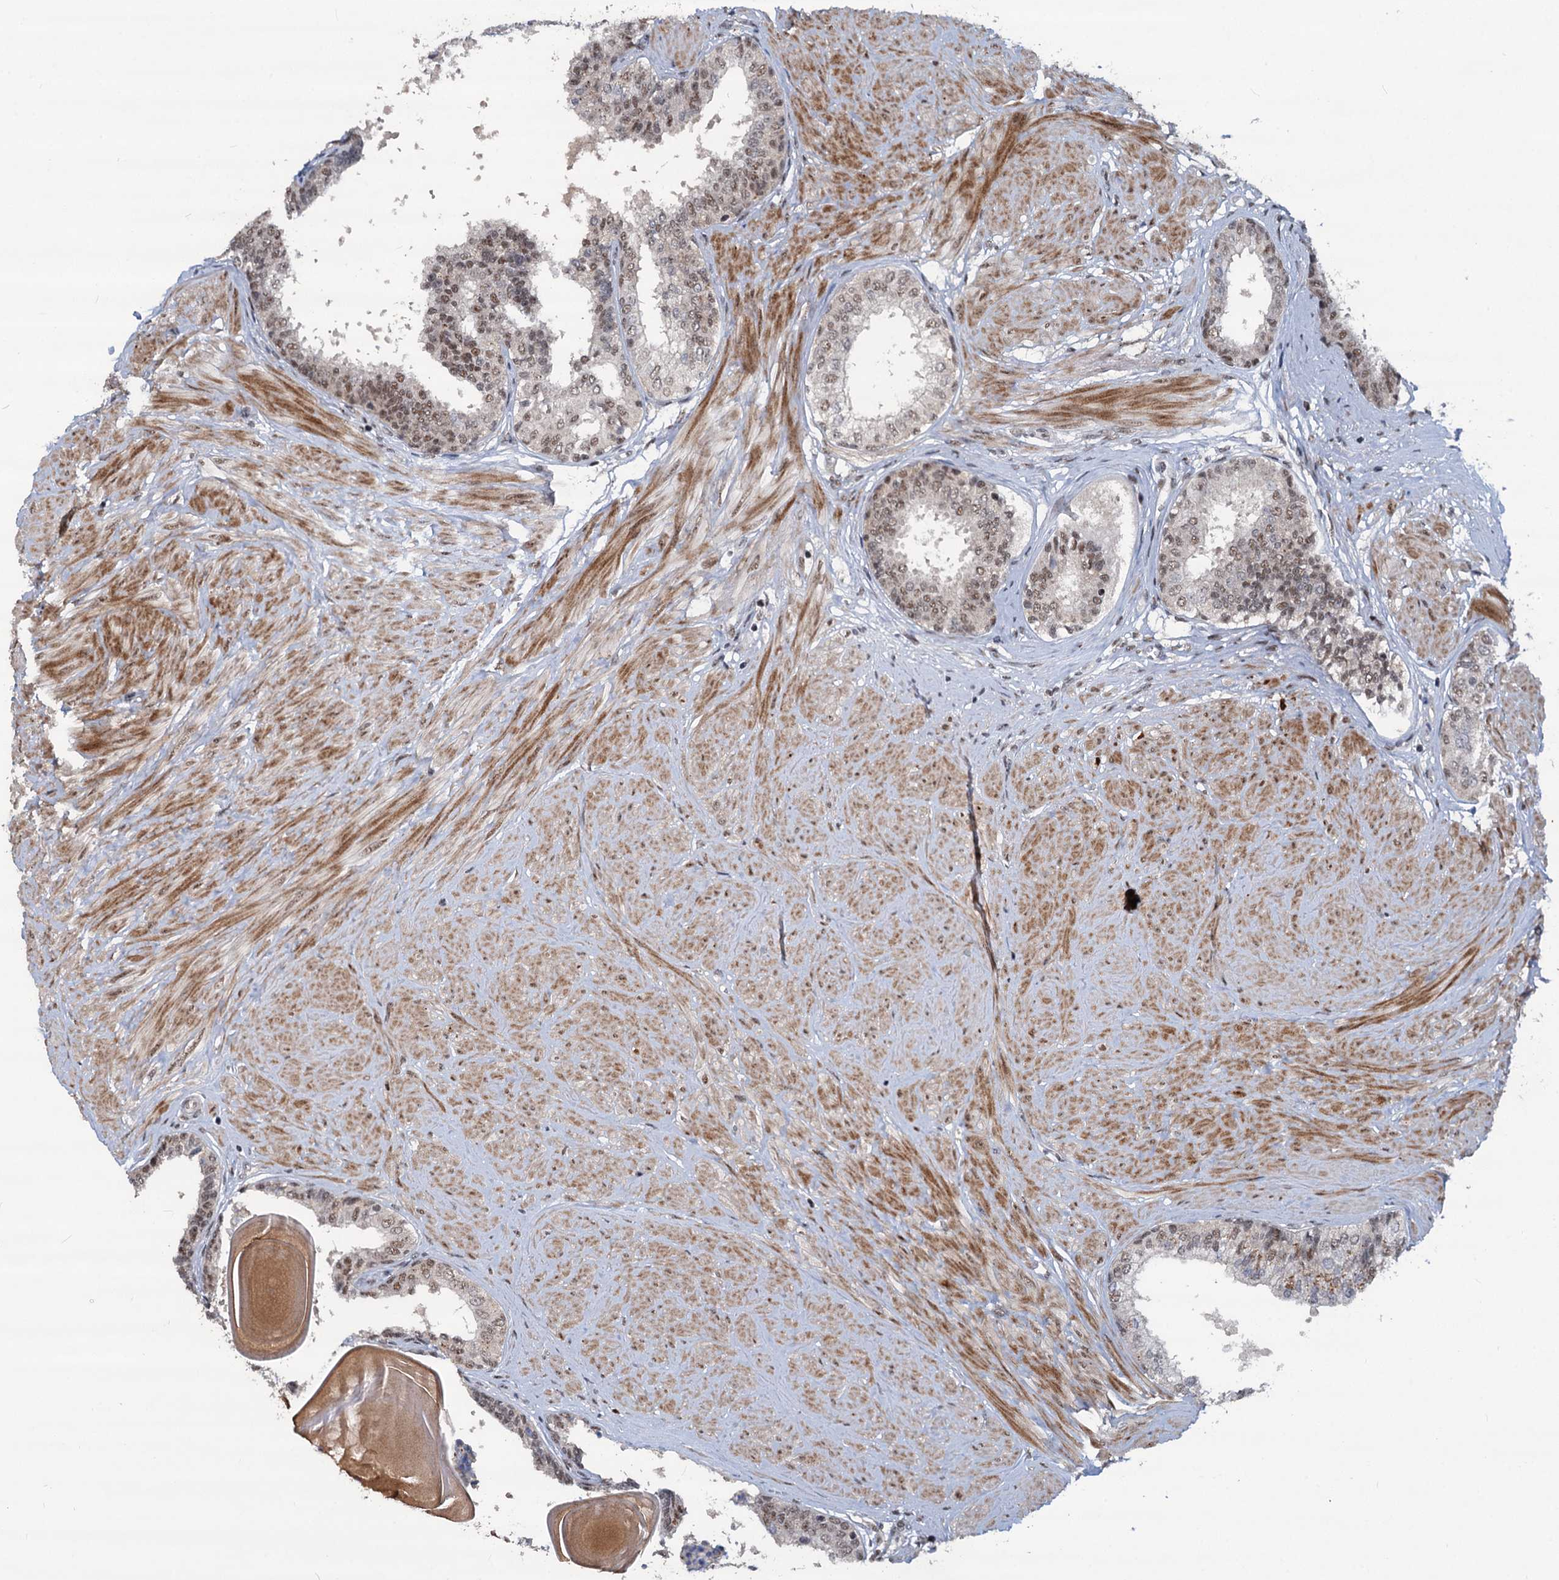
{"staining": {"intensity": "moderate", "quantity": ">75%", "location": "nuclear"}, "tissue": "prostate", "cell_type": "Glandular cells", "image_type": "normal", "snomed": [{"axis": "morphology", "description": "Normal tissue, NOS"}, {"axis": "topography", "description": "Prostate"}], "caption": "Immunohistochemical staining of unremarkable prostate demonstrates >75% levels of moderate nuclear protein expression in approximately >75% of glandular cells.", "gene": "PHF8", "patient": {"sex": "male", "age": 48}}